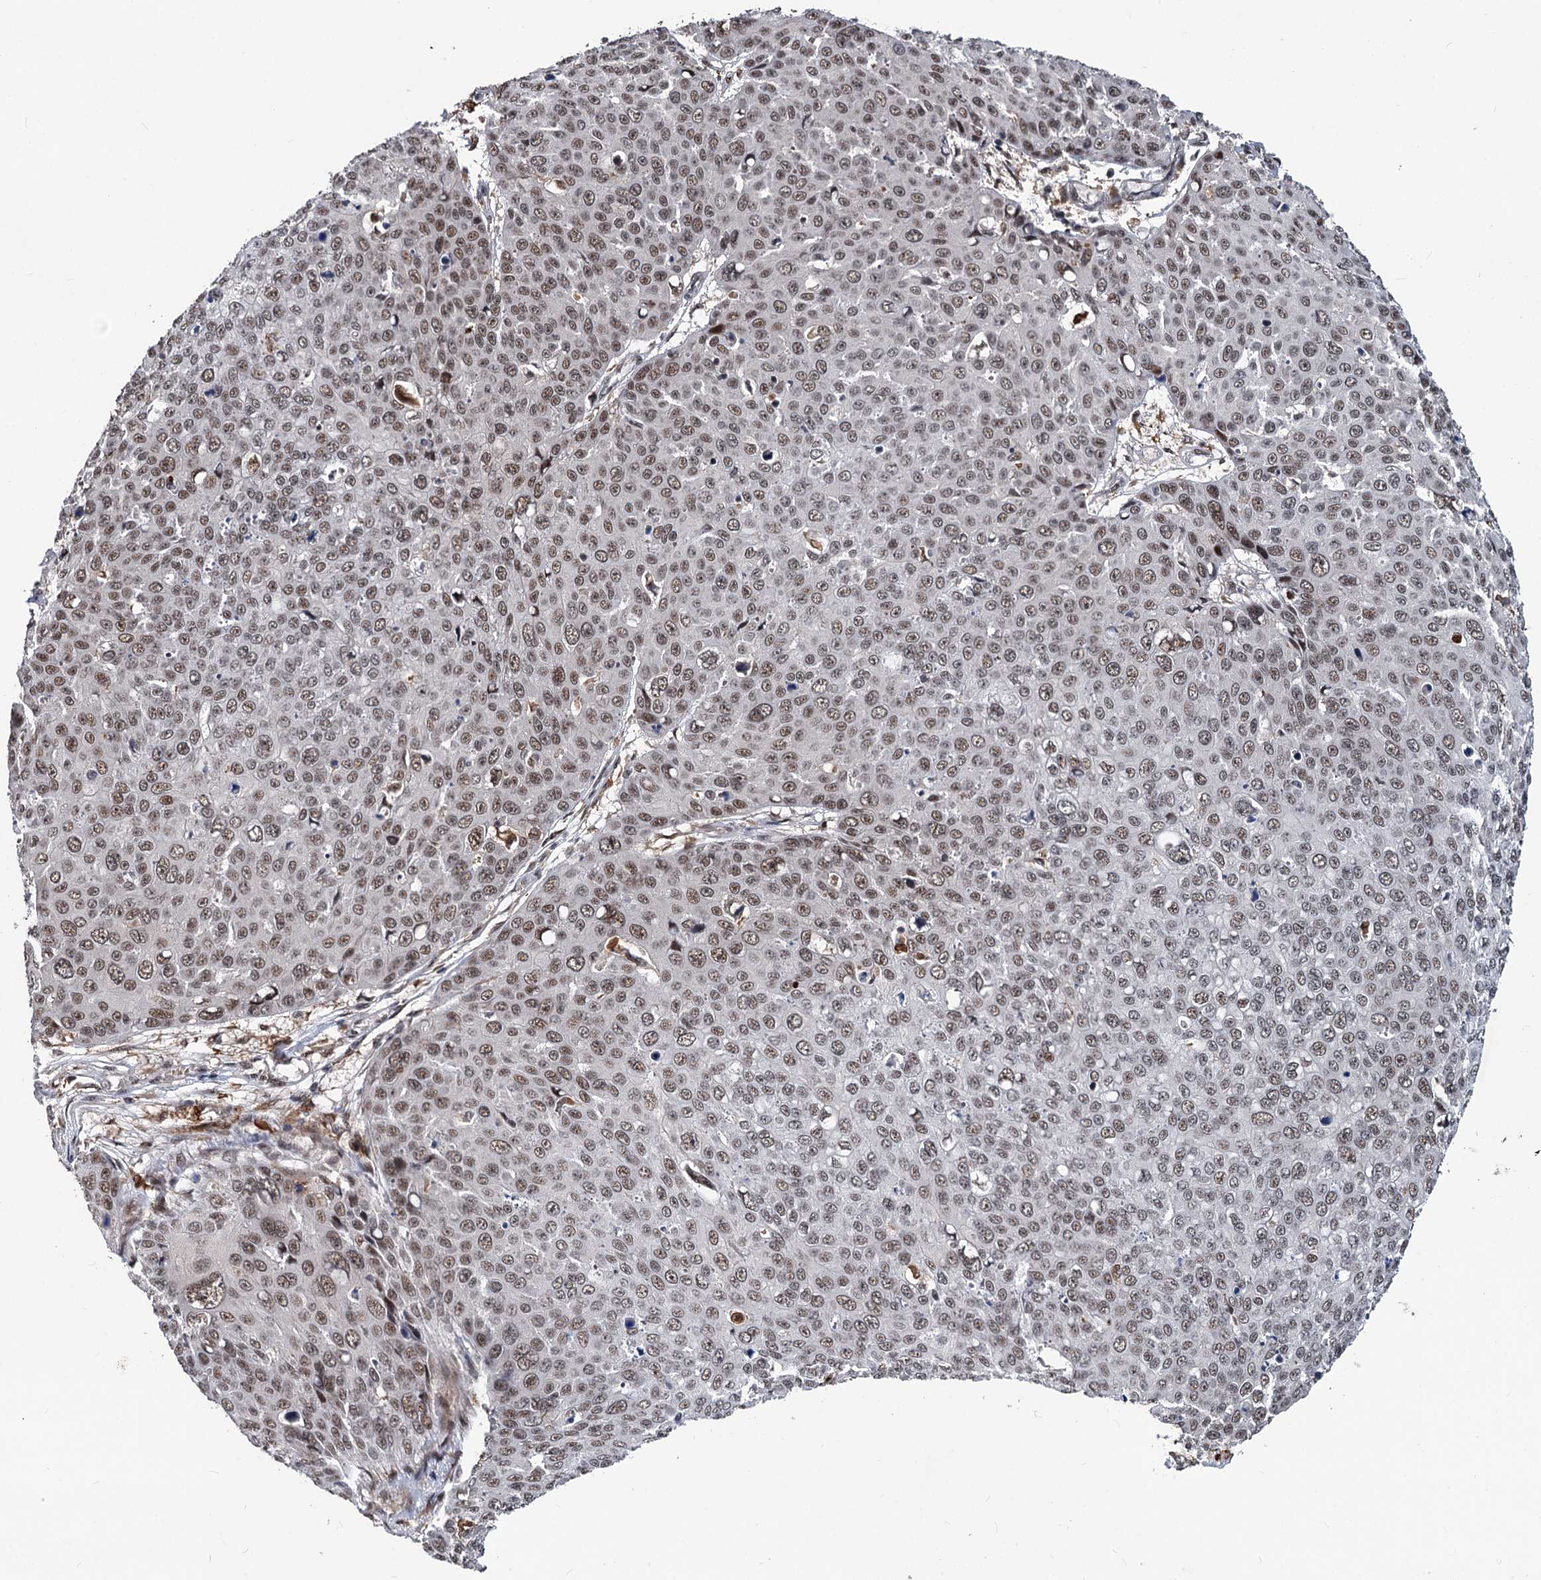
{"staining": {"intensity": "weak", "quantity": "25%-75%", "location": "nuclear"}, "tissue": "skin cancer", "cell_type": "Tumor cells", "image_type": "cancer", "snomed": [{"axis": "morphology", "description": "Squamous cell carcinoma, NOS"}, {"axis": "topography", "description": "Skin"}], "caption": "Skin squamous cell carcinoma stained with immunohistochemistry reveals weak nuclear staining in approximately 25%-75% of tumor cells. Using DAB (brown) and hematoxylin (blue) stains, captured at high magnification using brightfield microscopy.", "gene": "PHF8", "patient": {"sex": "male", "age": 71}}